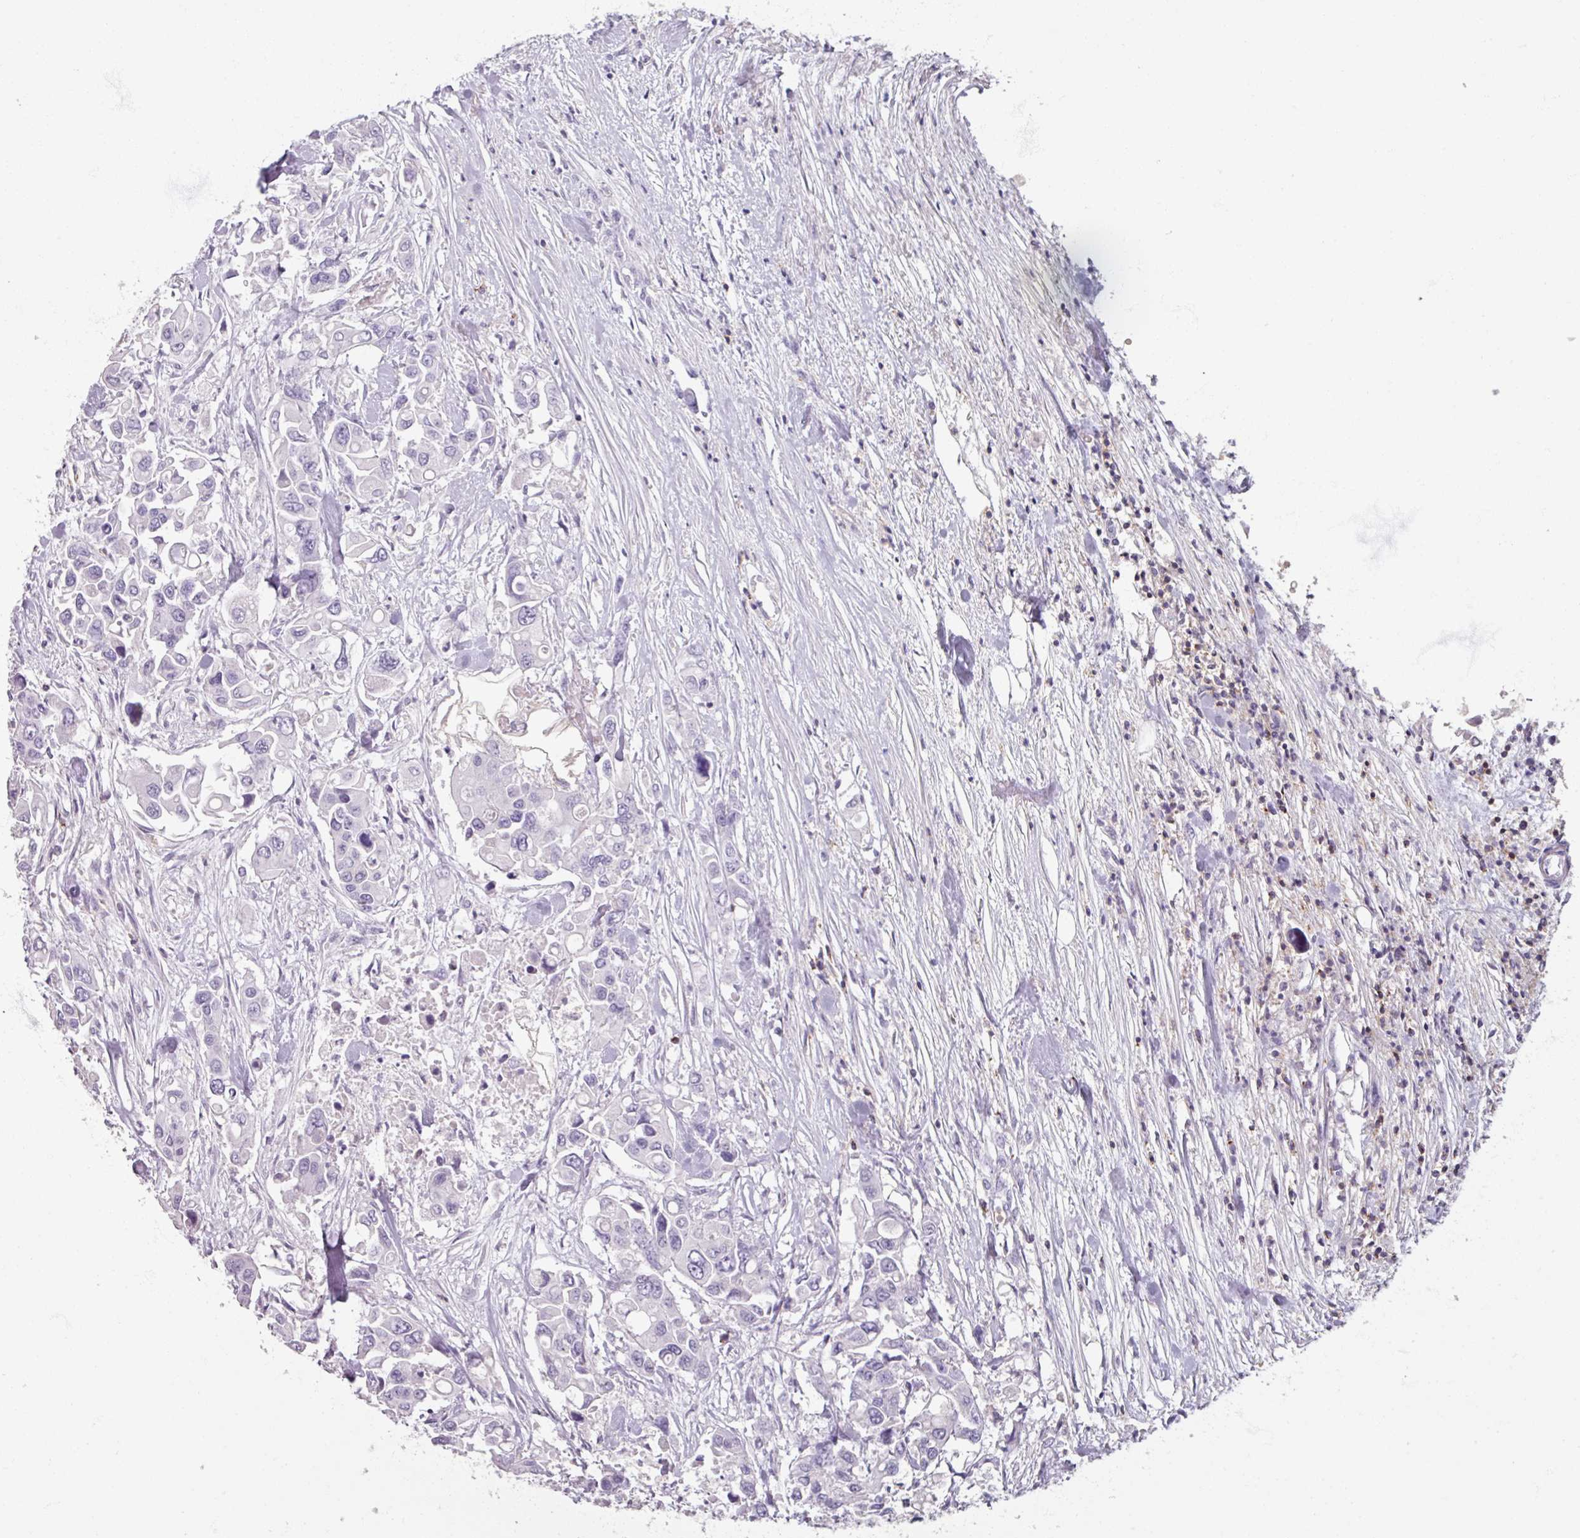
{"staining": {"intensity": "negative", "quantity": "none", "location": "none"}, "tissue": "colorectal cancer", "cell_type": "Tumor cells", "image_type": "cancer", "snomed": [{"axis": "morphology", "description": "Adenocarcinoma, NOS"}, {"axis": "topography", "description": "Colon"}], "caption": "There is no significant expression in tumor cells of colorectal cancer. (Brightfield microscopy of DAB immunohistochemistry at high magnification).", "gene": "PTPRC", "patient": {"sex": "male", "age": 77}}